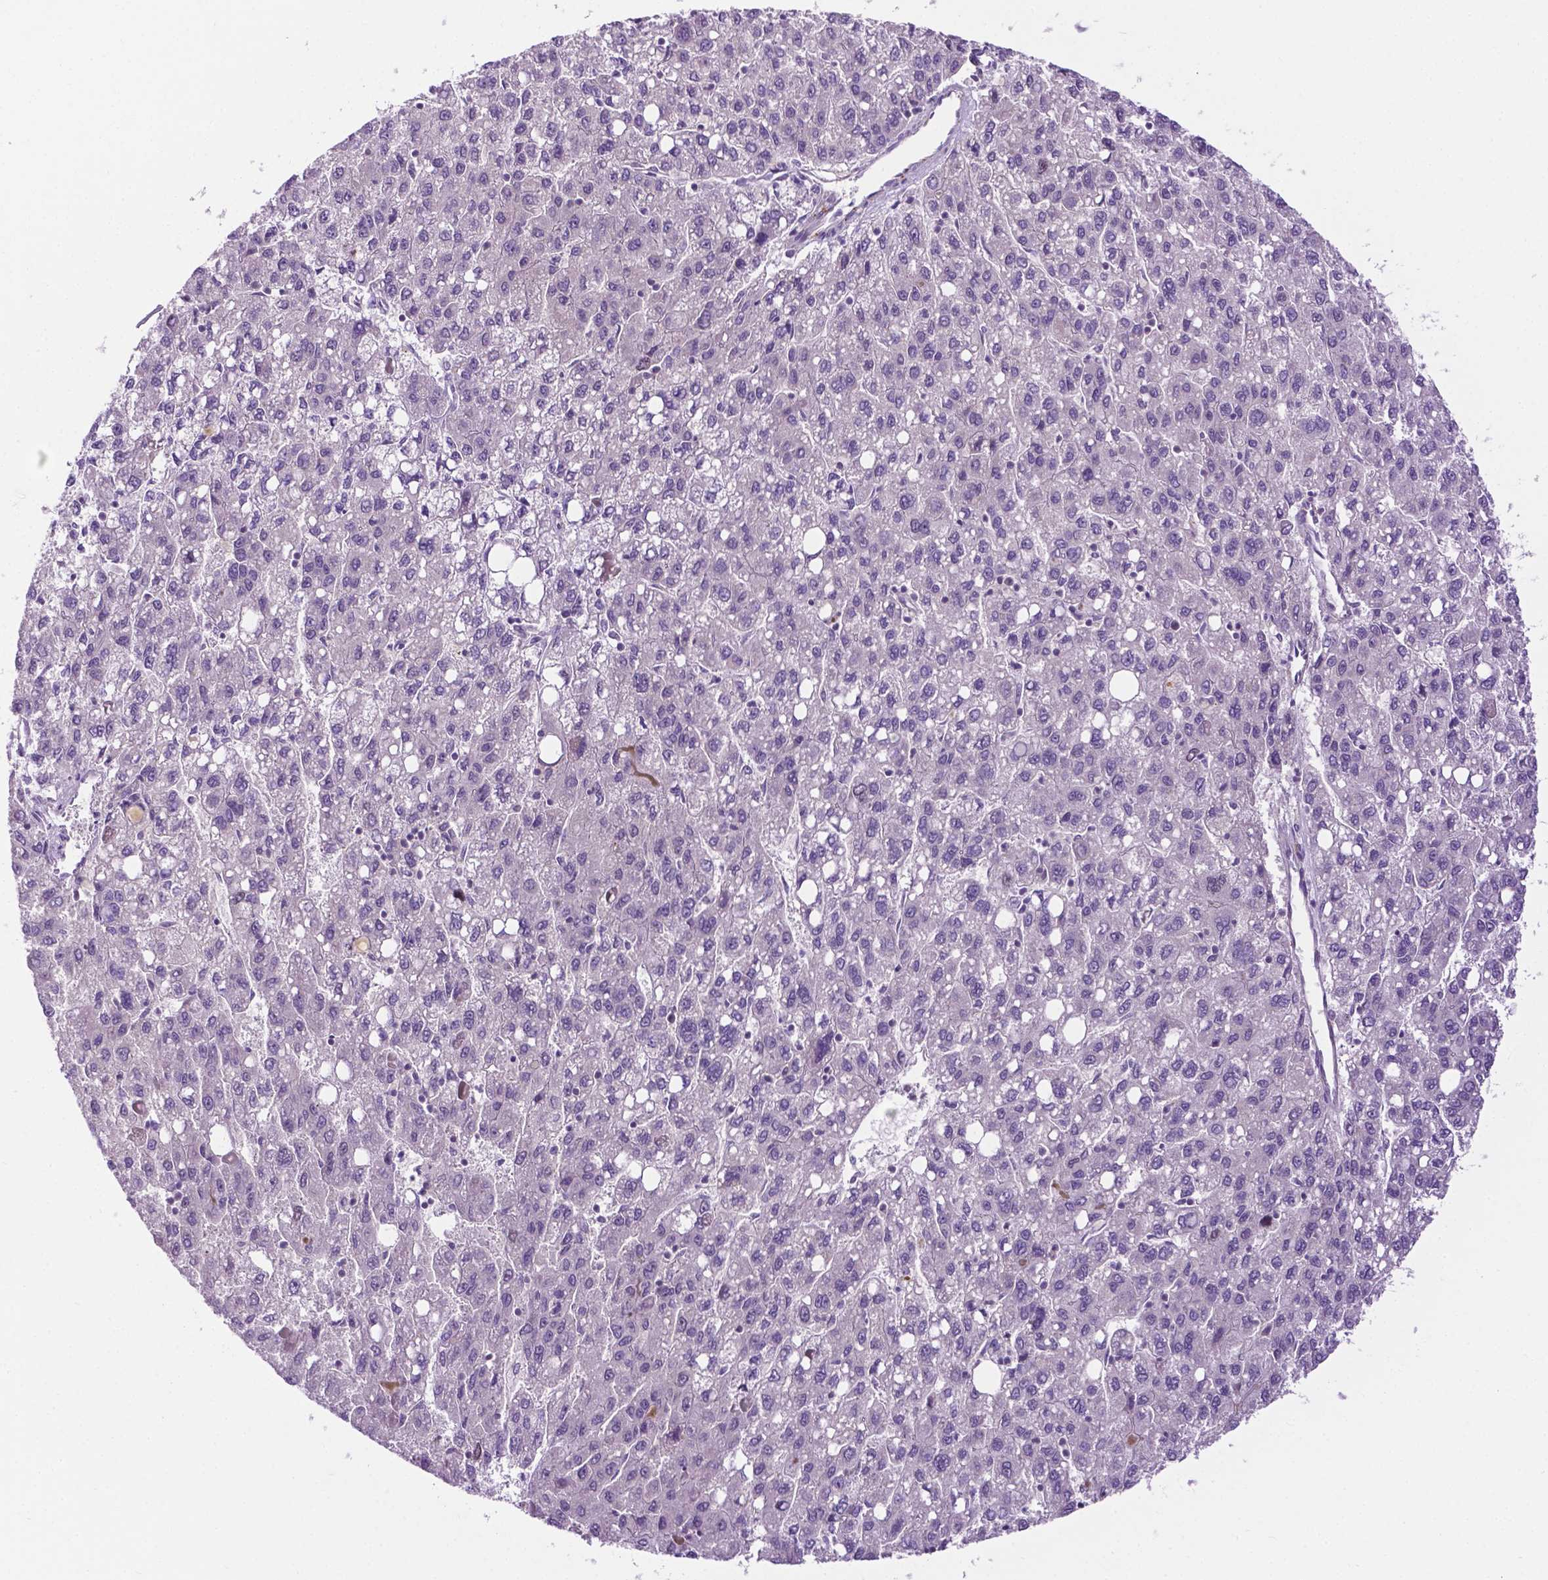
{"staining": {"intensity": "negative", "quantity": "none", "location": "none"}, "tissue": "liver cancer", "cell_type": "Tumor cells", "image_type": "cancer", "snomed": [{"axis": "morphology", "description": "Carcinoma, Hepatocellular, NOS"}, {"axis": "topography", "description": "Liver"}], "caption": "Tumor cells show no significant protein expression in liver cancer.", "gene": "DENND4A", "patient": {"sex": "female", "age": 82}}